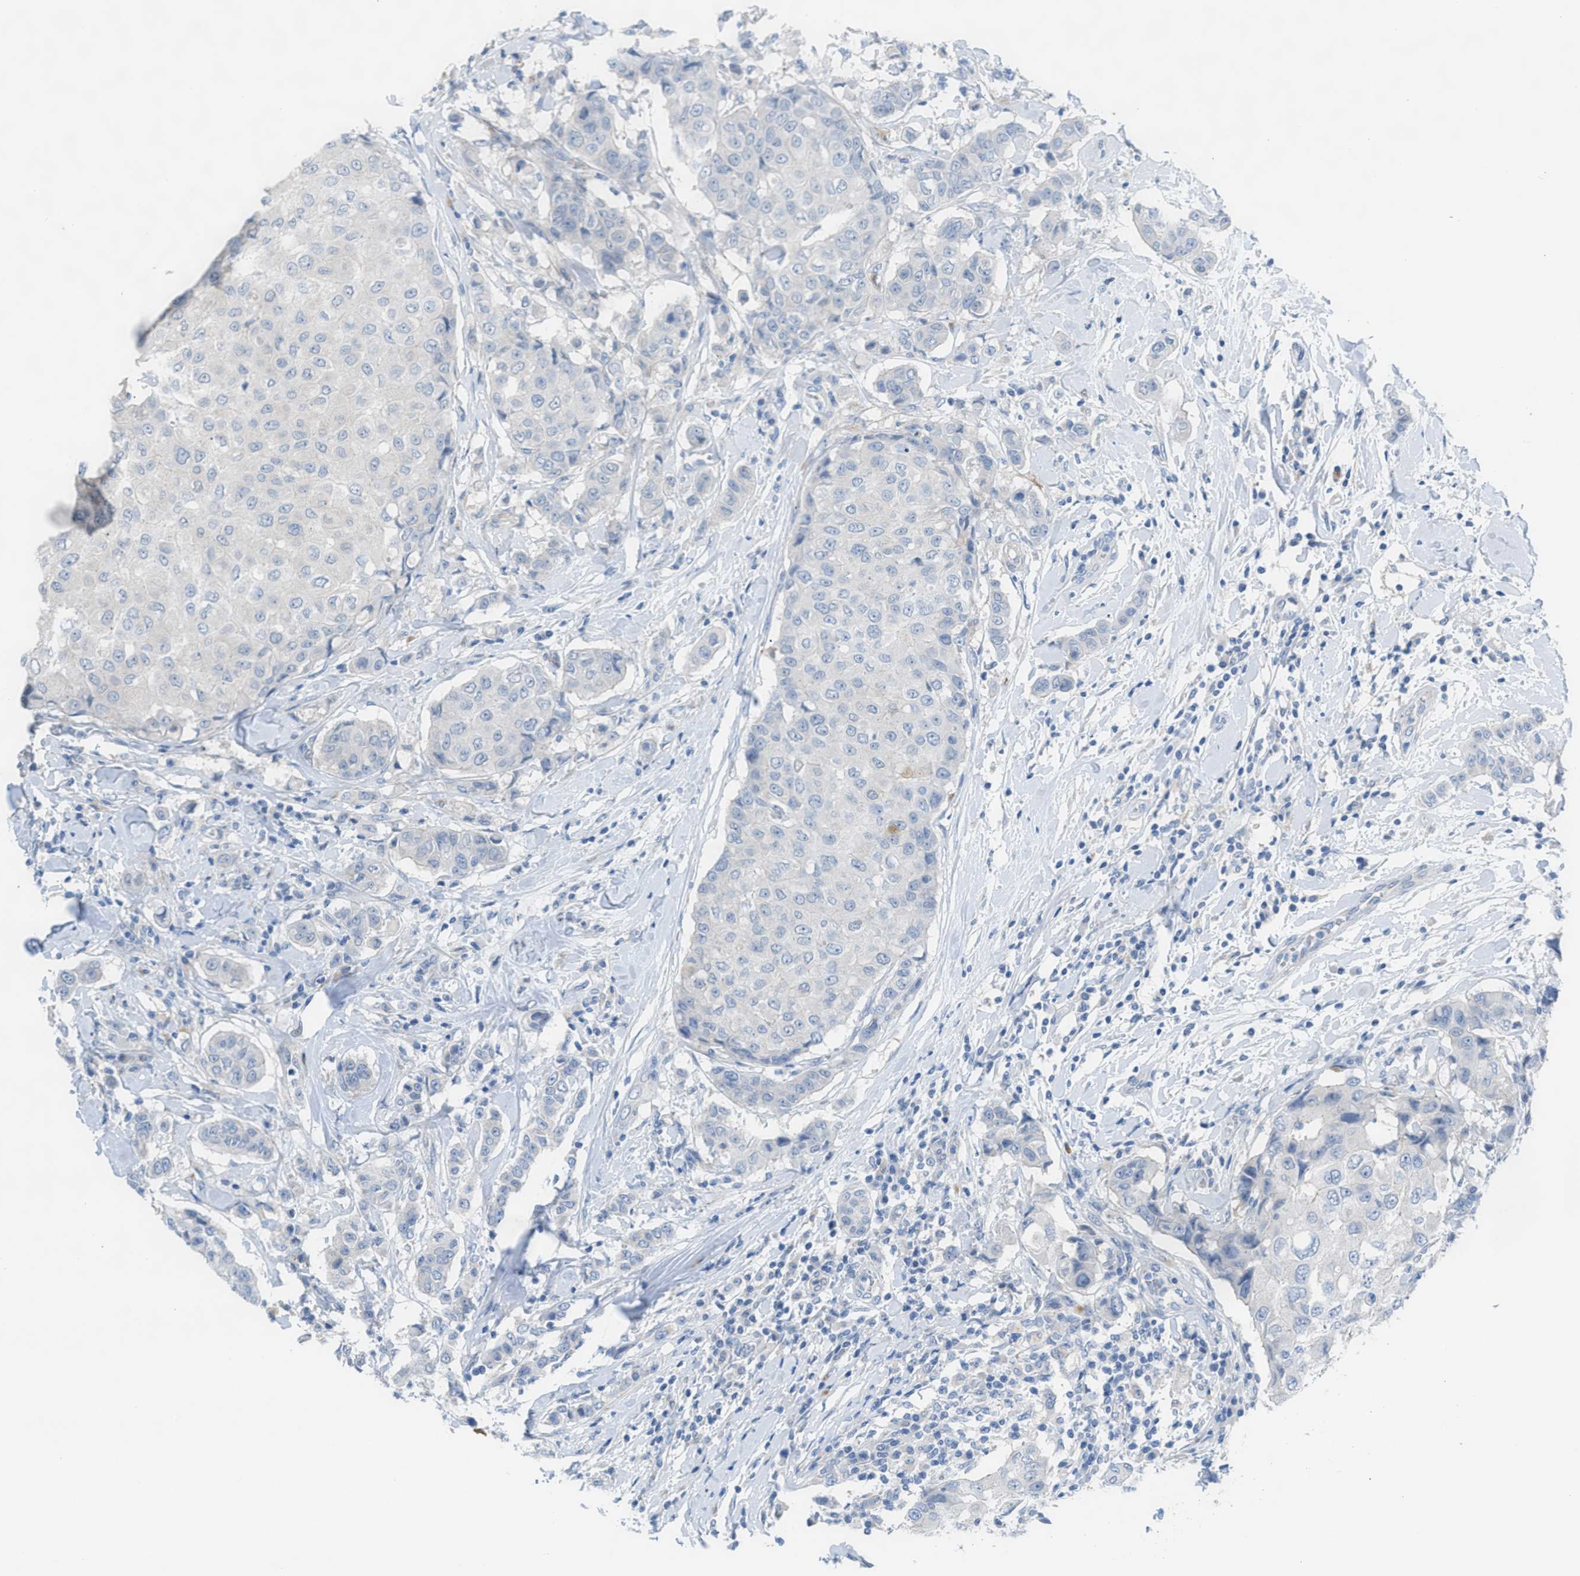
{"staining": {"intensity": "negative", "quantity": "none", "location": "none"}, "tissue": "breast cancer", "cell_type": "Tumor cells", "image_type": "cancer", "snomed": [{"axis": "morphology", "description": "Duct carcinoma"}, {"axis": "topography", "description": "Breast"}], "caption": "There is no significant expression in tumor cells of breast infiltrating ductal carcinoma.", "gene": "ASPA", "patient": {"sex": "female", "age": 27}}